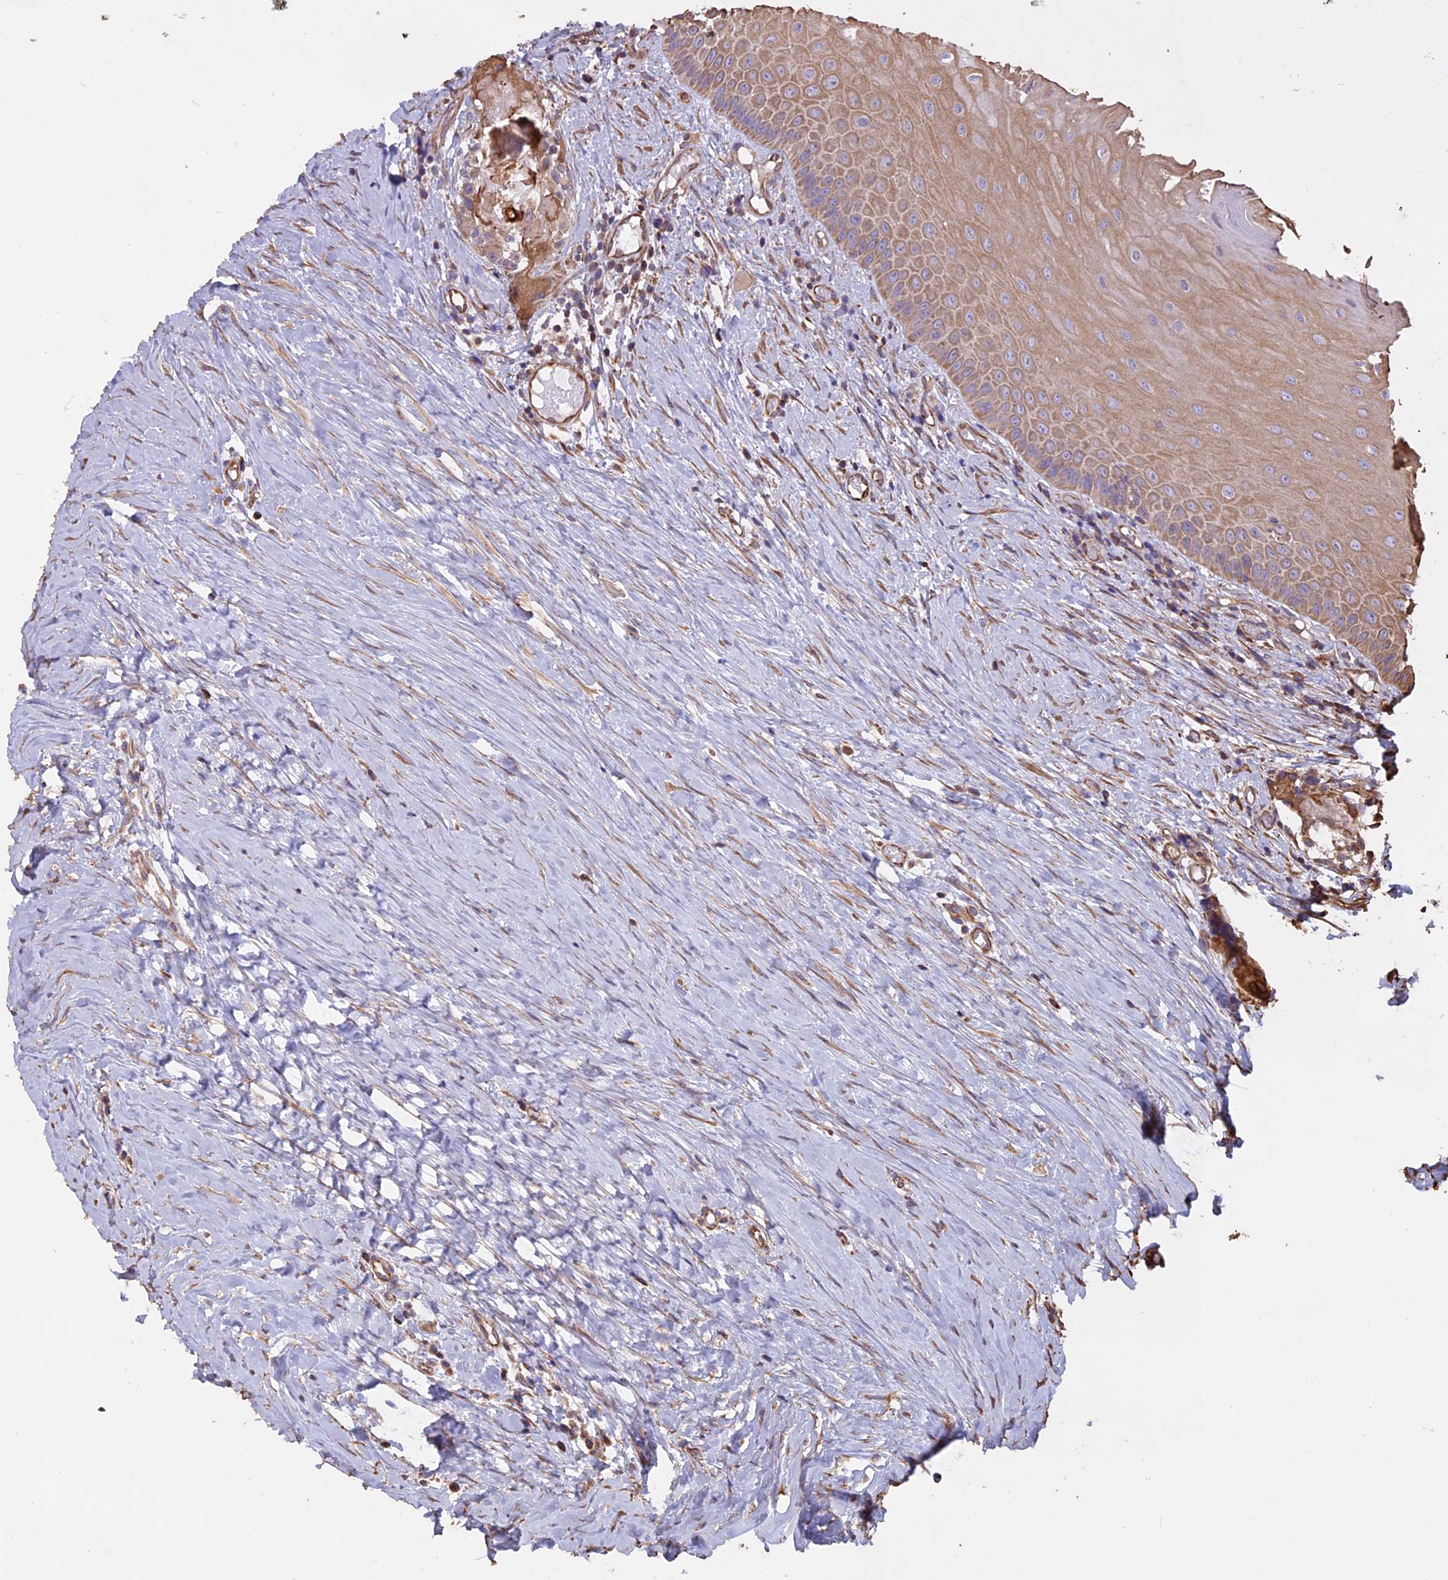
{"staining": {"intensity": "moderate", "quantity": "25%-75%", "location": "cytoplasmic/membranous"}, "tissue": "oral mucosa", "cell_type": "Squamous epithelial cells", "image_type": "normal", "snomed": [{"axis": "morphology", "description": "Normal tissue, NOS"}, {"axis": "topography", "description": "Skeletal muscle"}, {"axis": "topography", "description": "Oral tissue"}, {"axis": "topography", "description": "Peripheral nerve tissue"}], "caption": "Normal oral mucosa exhibits moderate cytoplasmic/membranous expression in about 25%-75% of squamous epithelial cells, visualized by immunohistochemistry.", "gene": "CCDC148", "patient": {"sex": "female", "age": 84}}